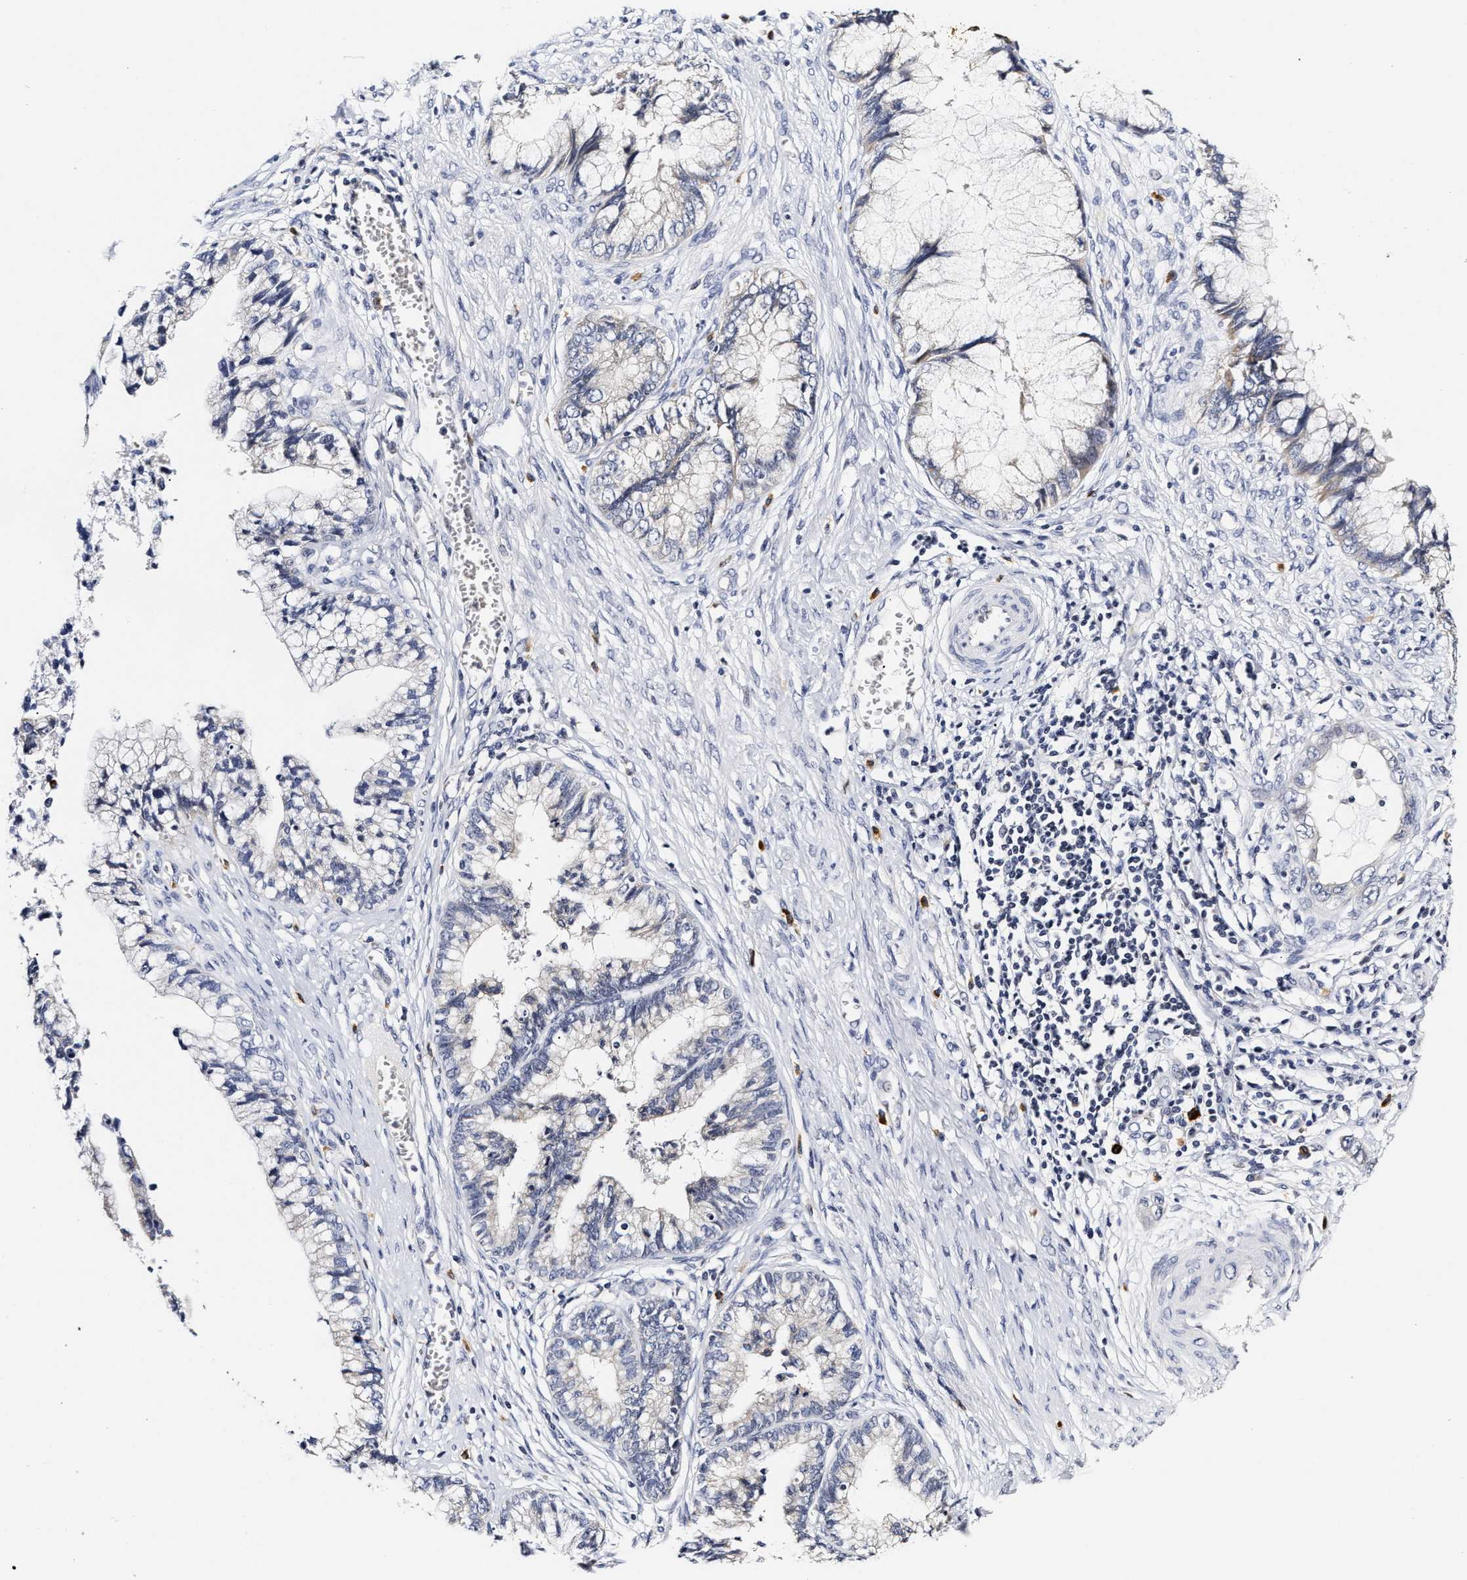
{"staining": {"intensity": "weak", "quantity": "<25%", "location": "cytoplasmic/membranous"}, "tissue": "cervical cancer", "cell_type": "Tumor cells", "image_type": "cancer", "snomed": [{"axis": "morphology", "description": "Adenocarcinoma, NOS"}, {"axis": "topography", "description": "Cervix"}], "caption": "DAB (3,3'-diaminobenzidine) immunohistochemical staining of cervical cancer demonstrates no significant positivity in tumor cells.", "gene": "RINT1", "patient": {"sex": "female", "age": 44}}